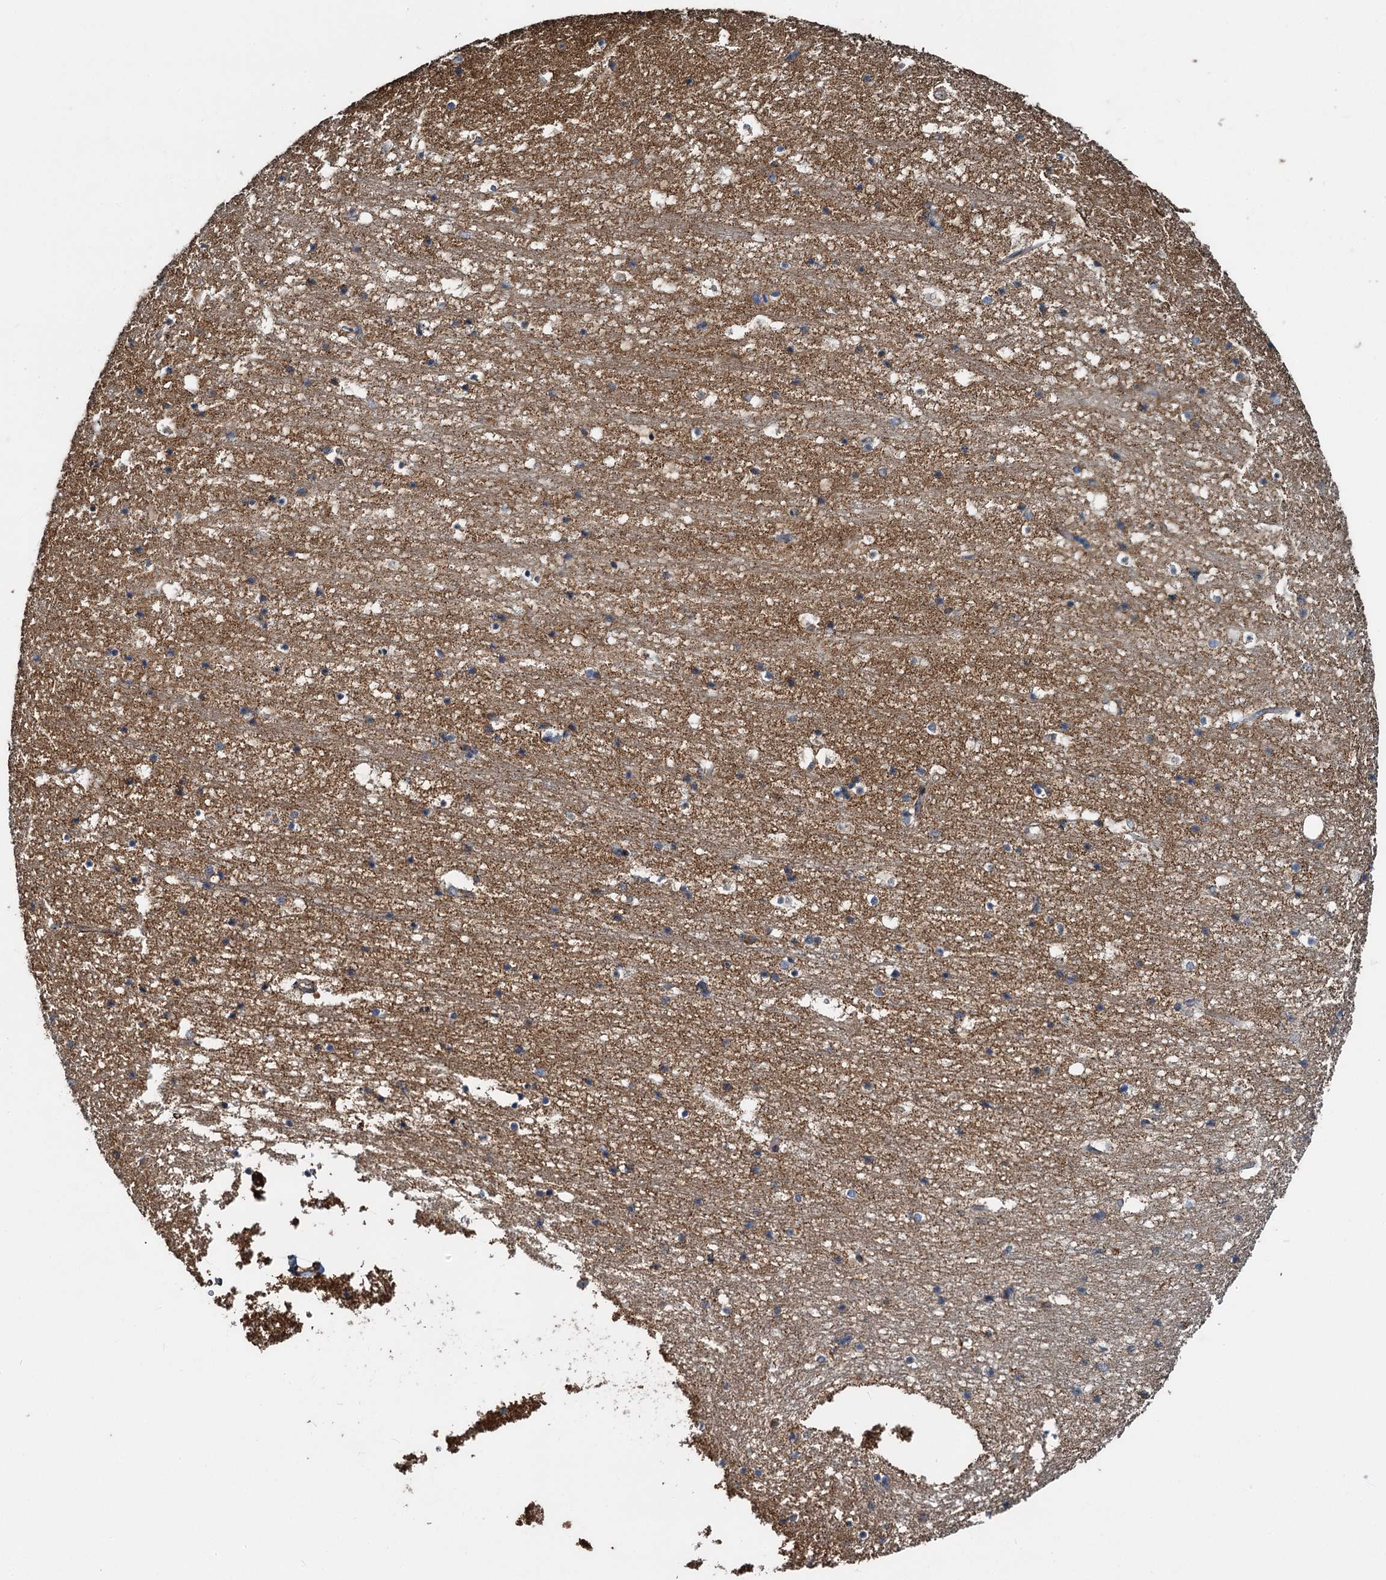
{"staining": {"intensity": "weak", "quantity": "<25%", "location": "cytoplasmic/membranous"}, "tissue": "hippocampus", "cell_type": "Glial cells", "image_type": "normal", "snomed": [{"axis": "morphology", "description": "Normal tissue, NOS"}, {"axis": "topography", "description": "Hippocampus"}], "caption": "Hippocampus was stained to show a protein in brown. There is no significant staining in glial cells. (Stains: DAB (3,3'-diaminobenzidine) IHC with hematoxylin counter stain, Microscopy: brightfield microscopy at high magnification).", "gene": "ADCY2", "patient": {"sex": "female", "age": 52}}